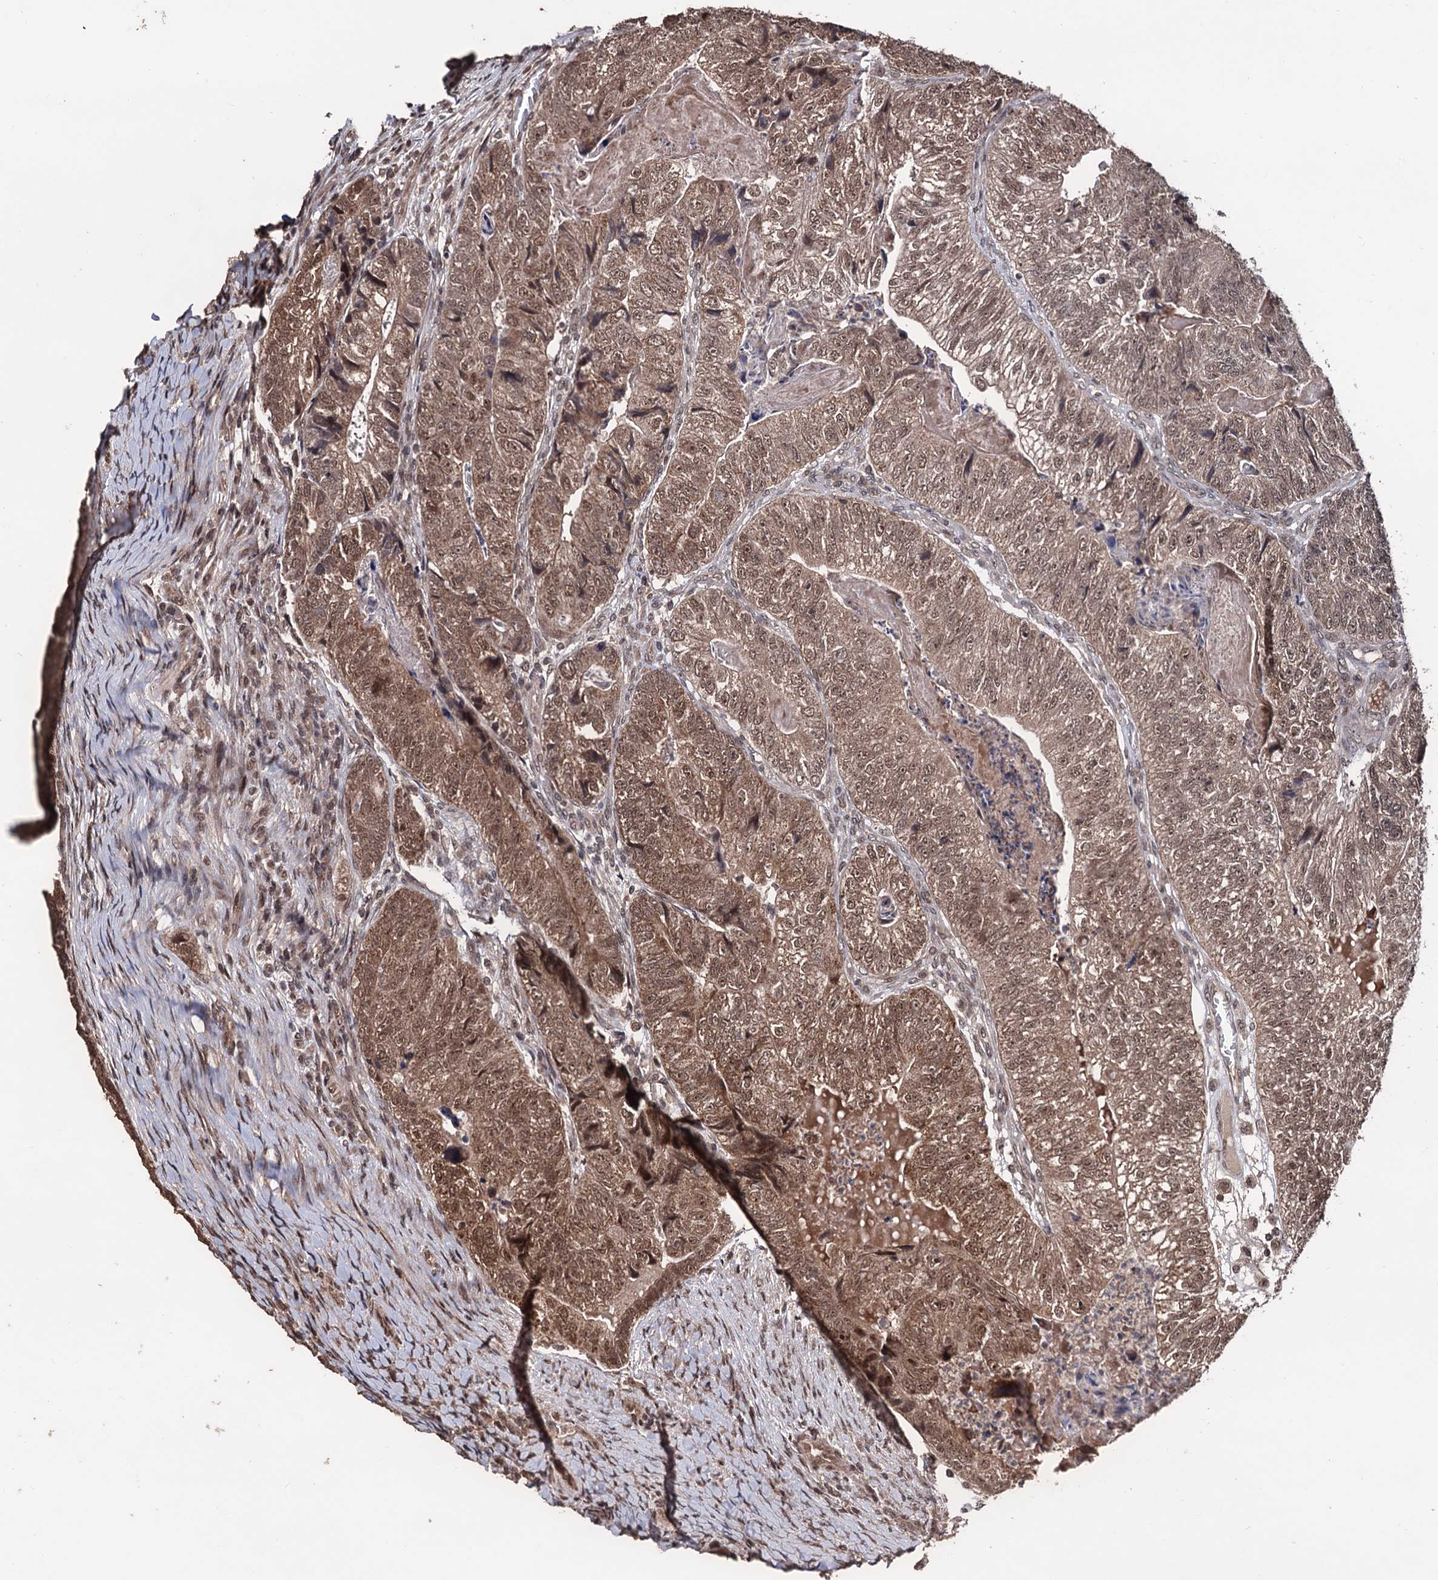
{"staining": {"intensity": "moderate", "quantity": ">75%", "location": "cytoplasmic/membranous,nuclear"}, "tissue": "colorectal cancer", "cell_type": "Tumor cells", "image_type": "cancer", "snomed": [{"axis": "morphology", "description": "Adenocarcinoma, NOS"}, {"axis": "topography", "description": "Colon"}], "caption": "Immunohistochemical staining of colorectal adenocarcinoma displays medium levels of moderate cytoplasmic/membranous and nuclear protein expression in about >75% of tumor cells.", "gene": "KLF5", "patient": {"sex": "female", "age": 67}}